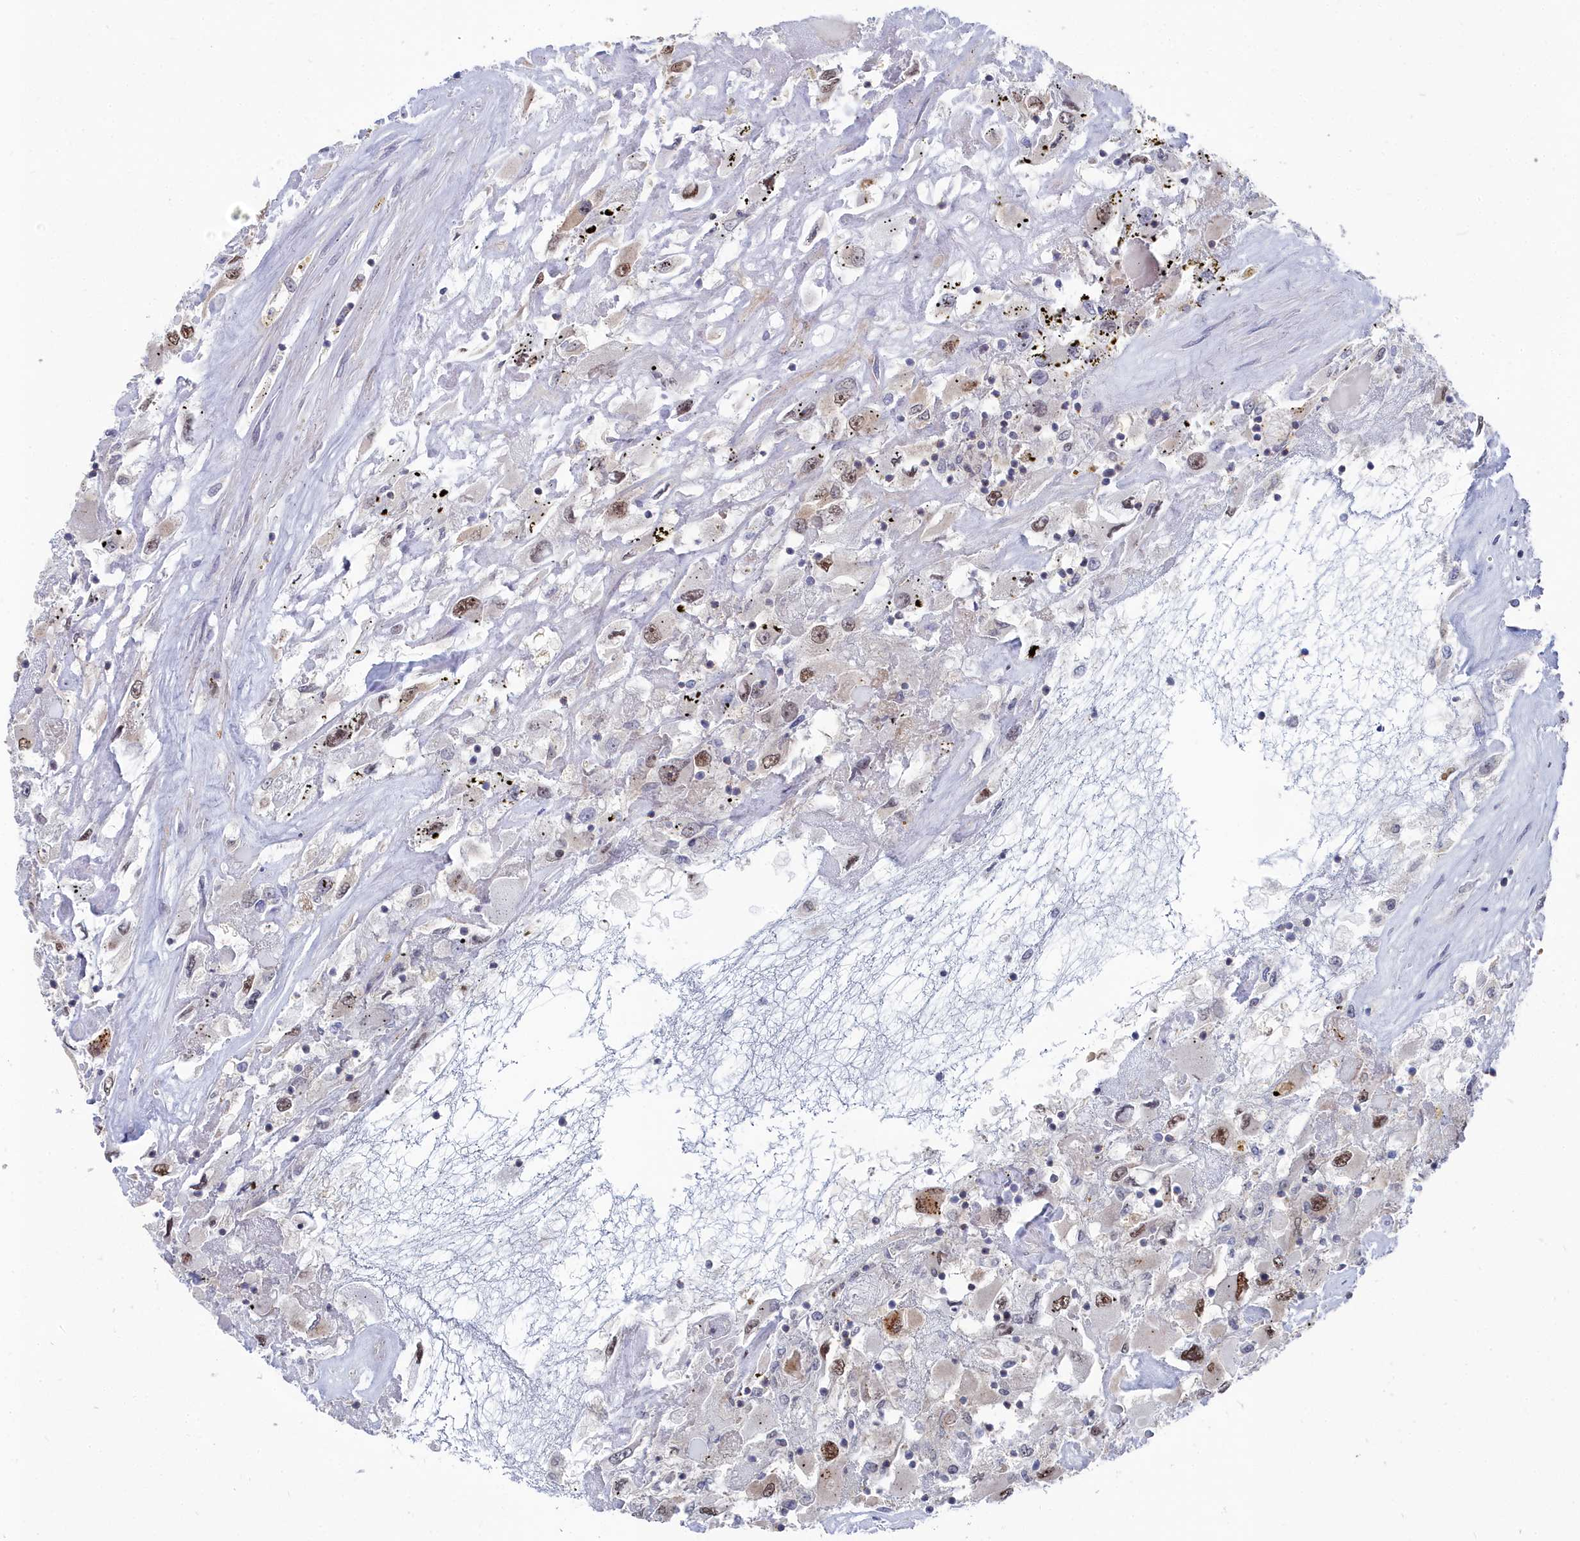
{"staining": {"intensity": "moderate", "quantity": "25%-75%", "location": "nuclear"}, "tissue": "renal cancer", "cell_type": "Tumor cells", "image_type": "cancer", "snomed": [{"axis": "morphology", "description": "Adenocarcinoma, NOS"}, {"axis": "topography", "description": "Kidney"}], "caption": "This is a micrograph of immunohistochemistry (IHC) staining of renal adenocarcinoma, which shows moderate staining in the nuclear of tumor cells.", "gene": "RPS27A", "patient": {"sex": "female", "age": 52}}